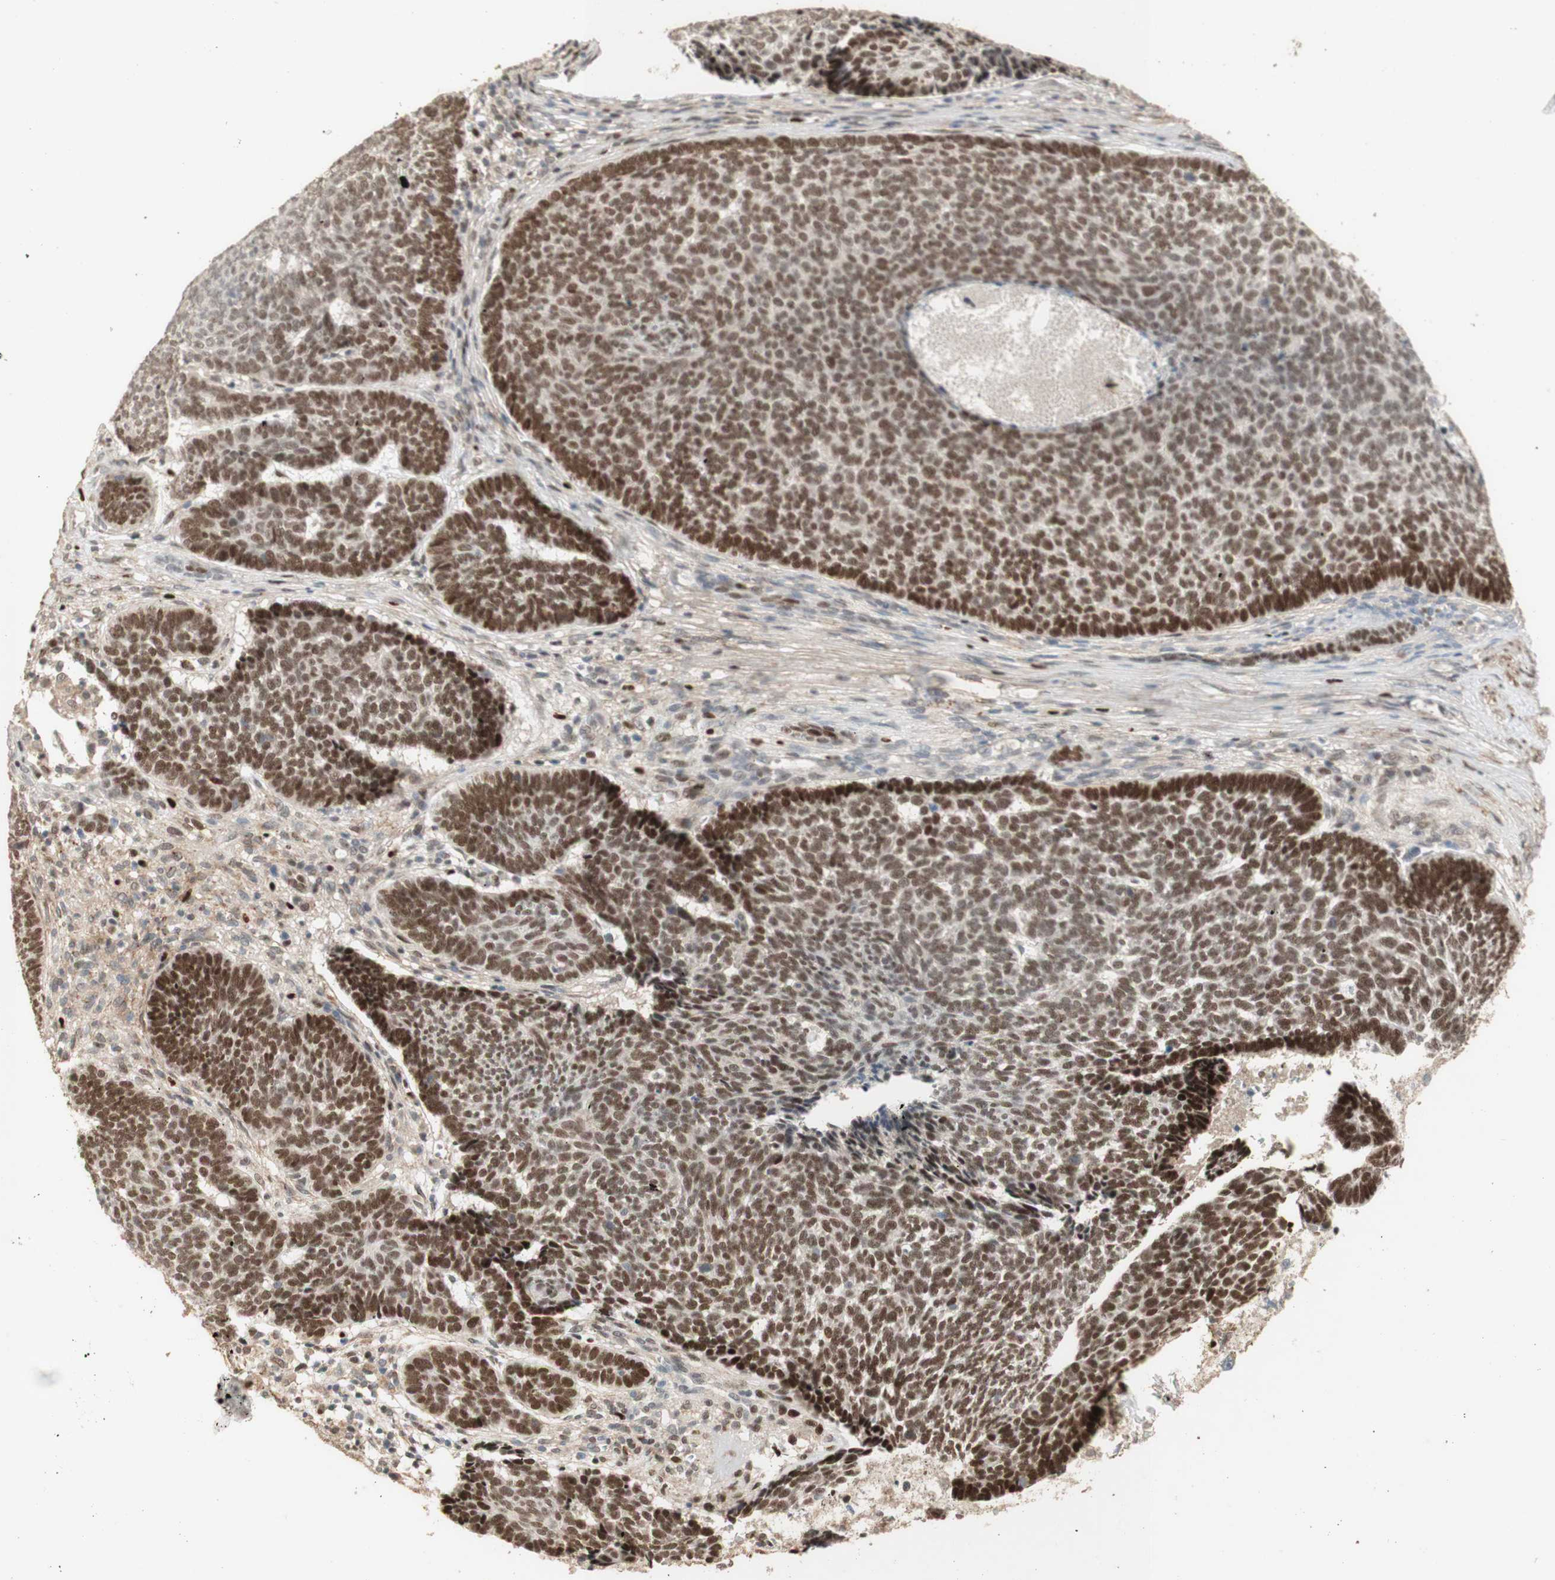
{"staining": {"intensity": "moderate", "quantity": ">75%", "location": "nuclear"}, "tissue": "skin cancer", "cell_type": "Tumor cells", "image_type": "cancer", "snomed": [{"axis": "morphology", "description": "Basal cell carcinoma"}, {"axis": "topography", "description": "Skin"}], "caption": "Brown immunohistochemical staining in human basal cell carcinoma (skin) displays moderate nuclear expression in about >75% of tumor cells. The protein is shown in brown color, while the nuclei are stained blue.", "gene": "FOXP1", "patient": {"sex": "male", "age": 84}}